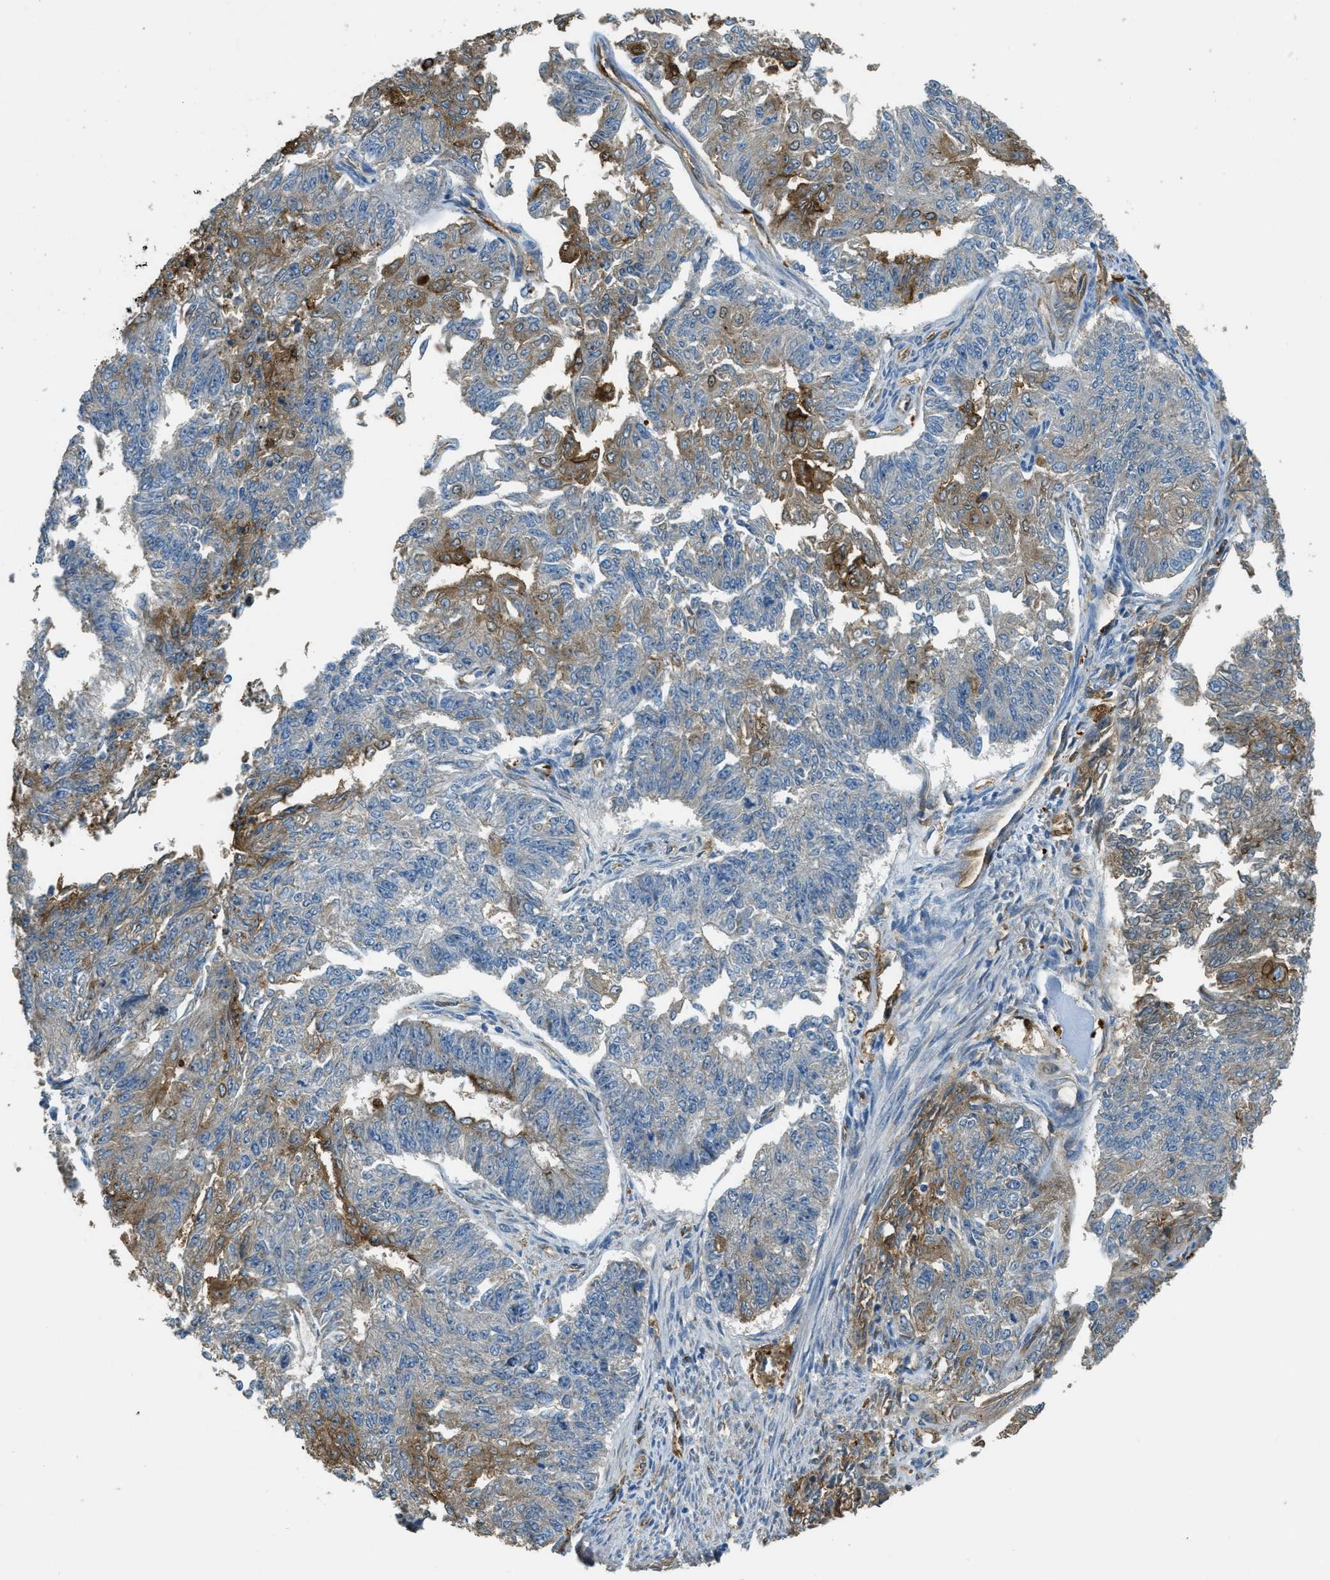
{"staining": {"intensity": "moderate", "quantity": "25%-75%", "location": "cytoplasmic/membranous"}, "tissue": "endometrial cancer", "cell_type": "Tumor cells", "image_type": "cancer", "snomed": [{"axis": "morphology", "description": "Adenocarcinoma, NOS"}, {"axis": "topography", "description": "Endometrium"}], "caption": "Endometrial cancer was stained to show a protein in brown. There is medium levels of moderate cytoplasmic/membranous positivity in about 25%-75% of tumor cells. The staining was performed using DAB (3,3'-diaminobenzidine) to visualize the protein expression in brown, while the nuclei were stained in blue with hematoxylin (Magnification: 20x).", "gene": "OSMR", "patient": {"sex": "female", "age": 32}}